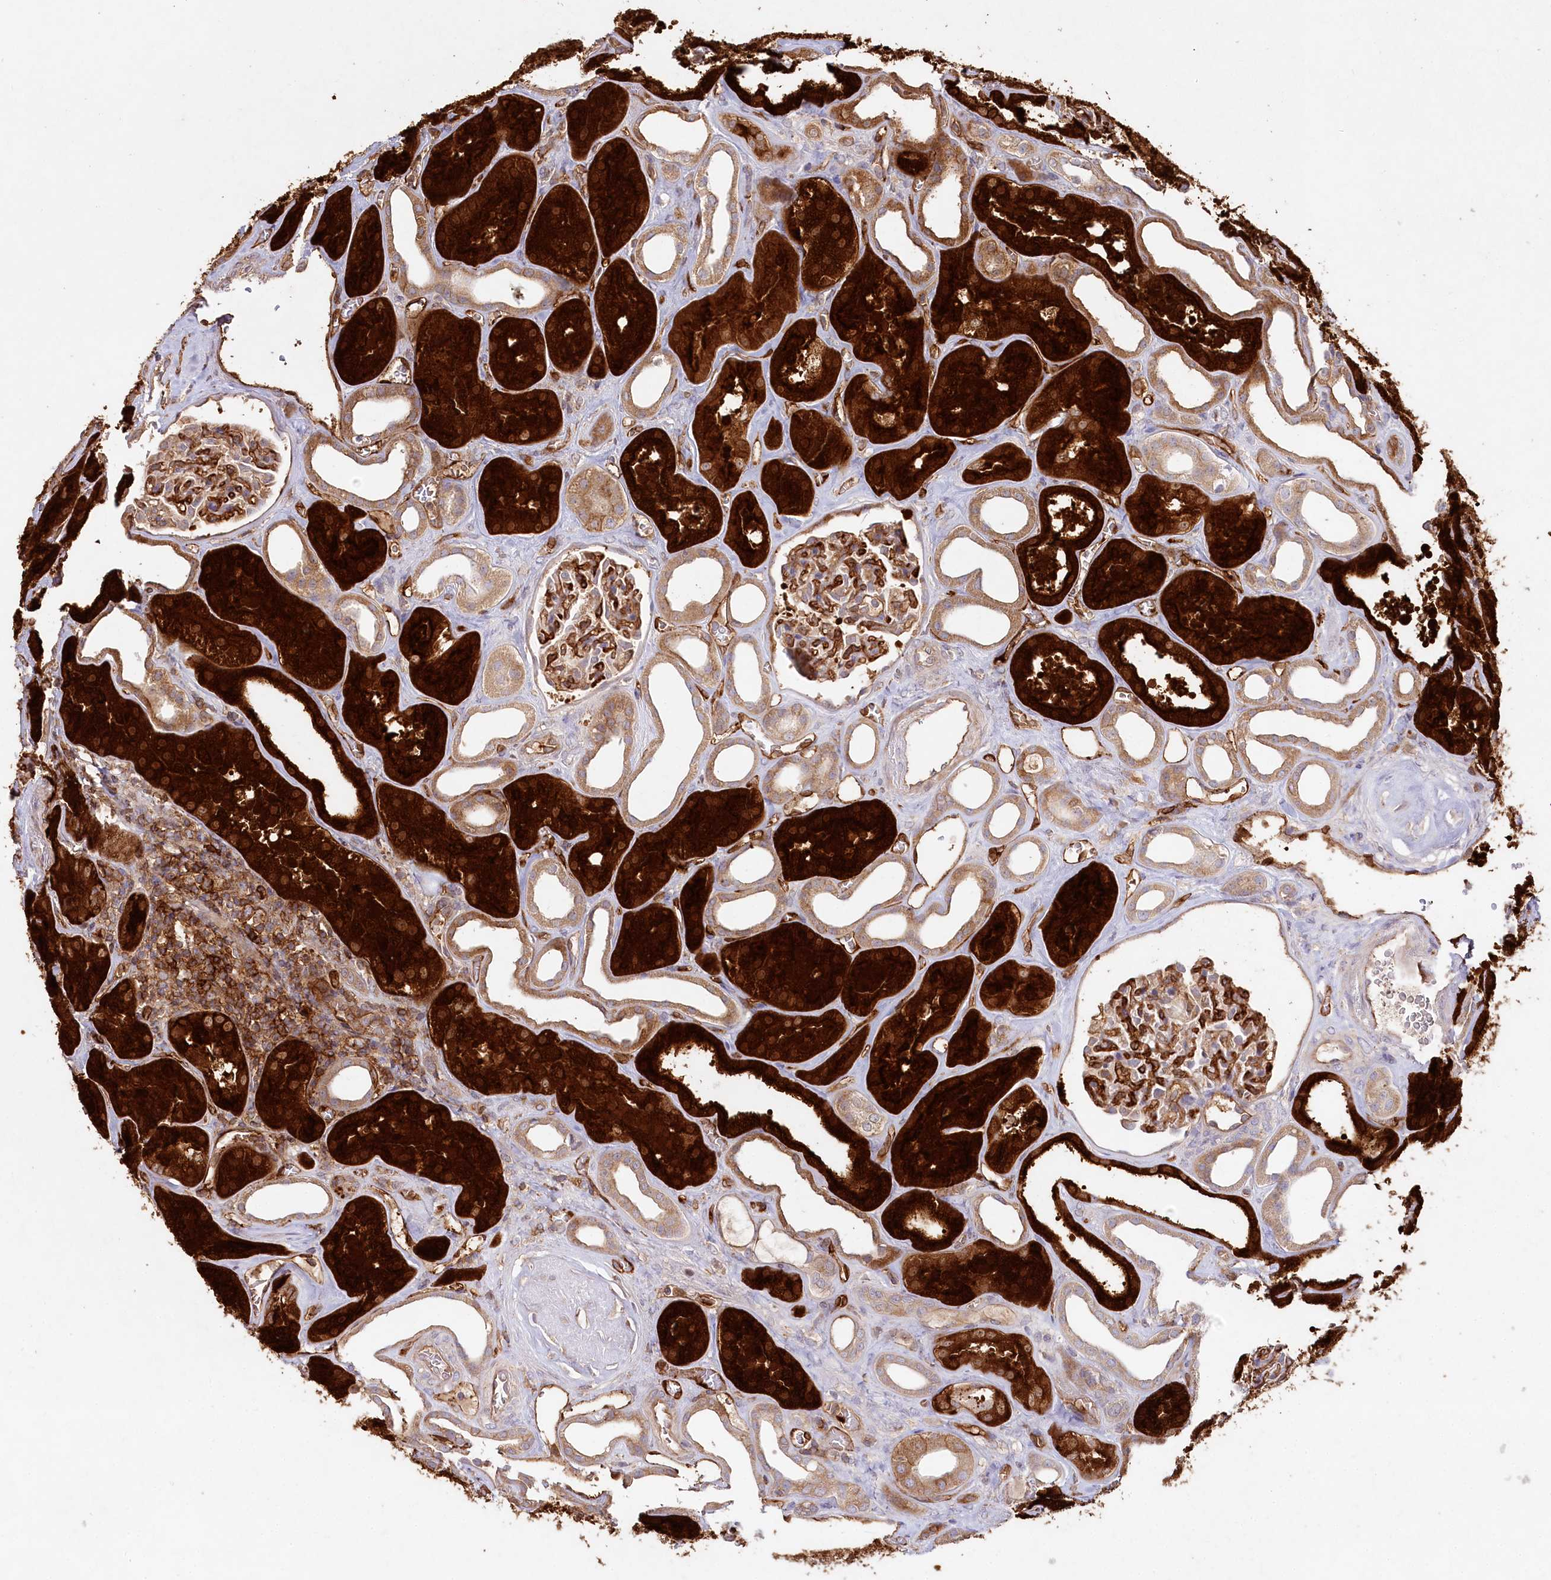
{"staining": {"intensity": "strong", "quantity": "25%-75%", "location": "cytoplasmic/membranous"}, "tissue": "kidney", "cell_type": "Cells in glomeruli", "image_type": "normal", "snomed": [{"axis": "morphology", "description": "Normal tissue, NOS"}, {"axis": "morphology", "description": "Adenocarcinoma, NOS"}, {"axis": "topography", "description": "Kidney"}], "caption": "This micrograph exhibits IHC staining of normal kidney, with high strong cytoplasmic/membranous expression in about 25%-75% of cells in glomeruli.", "gene": "RBP5", "patient": {"sex": "female", "age": 68}}